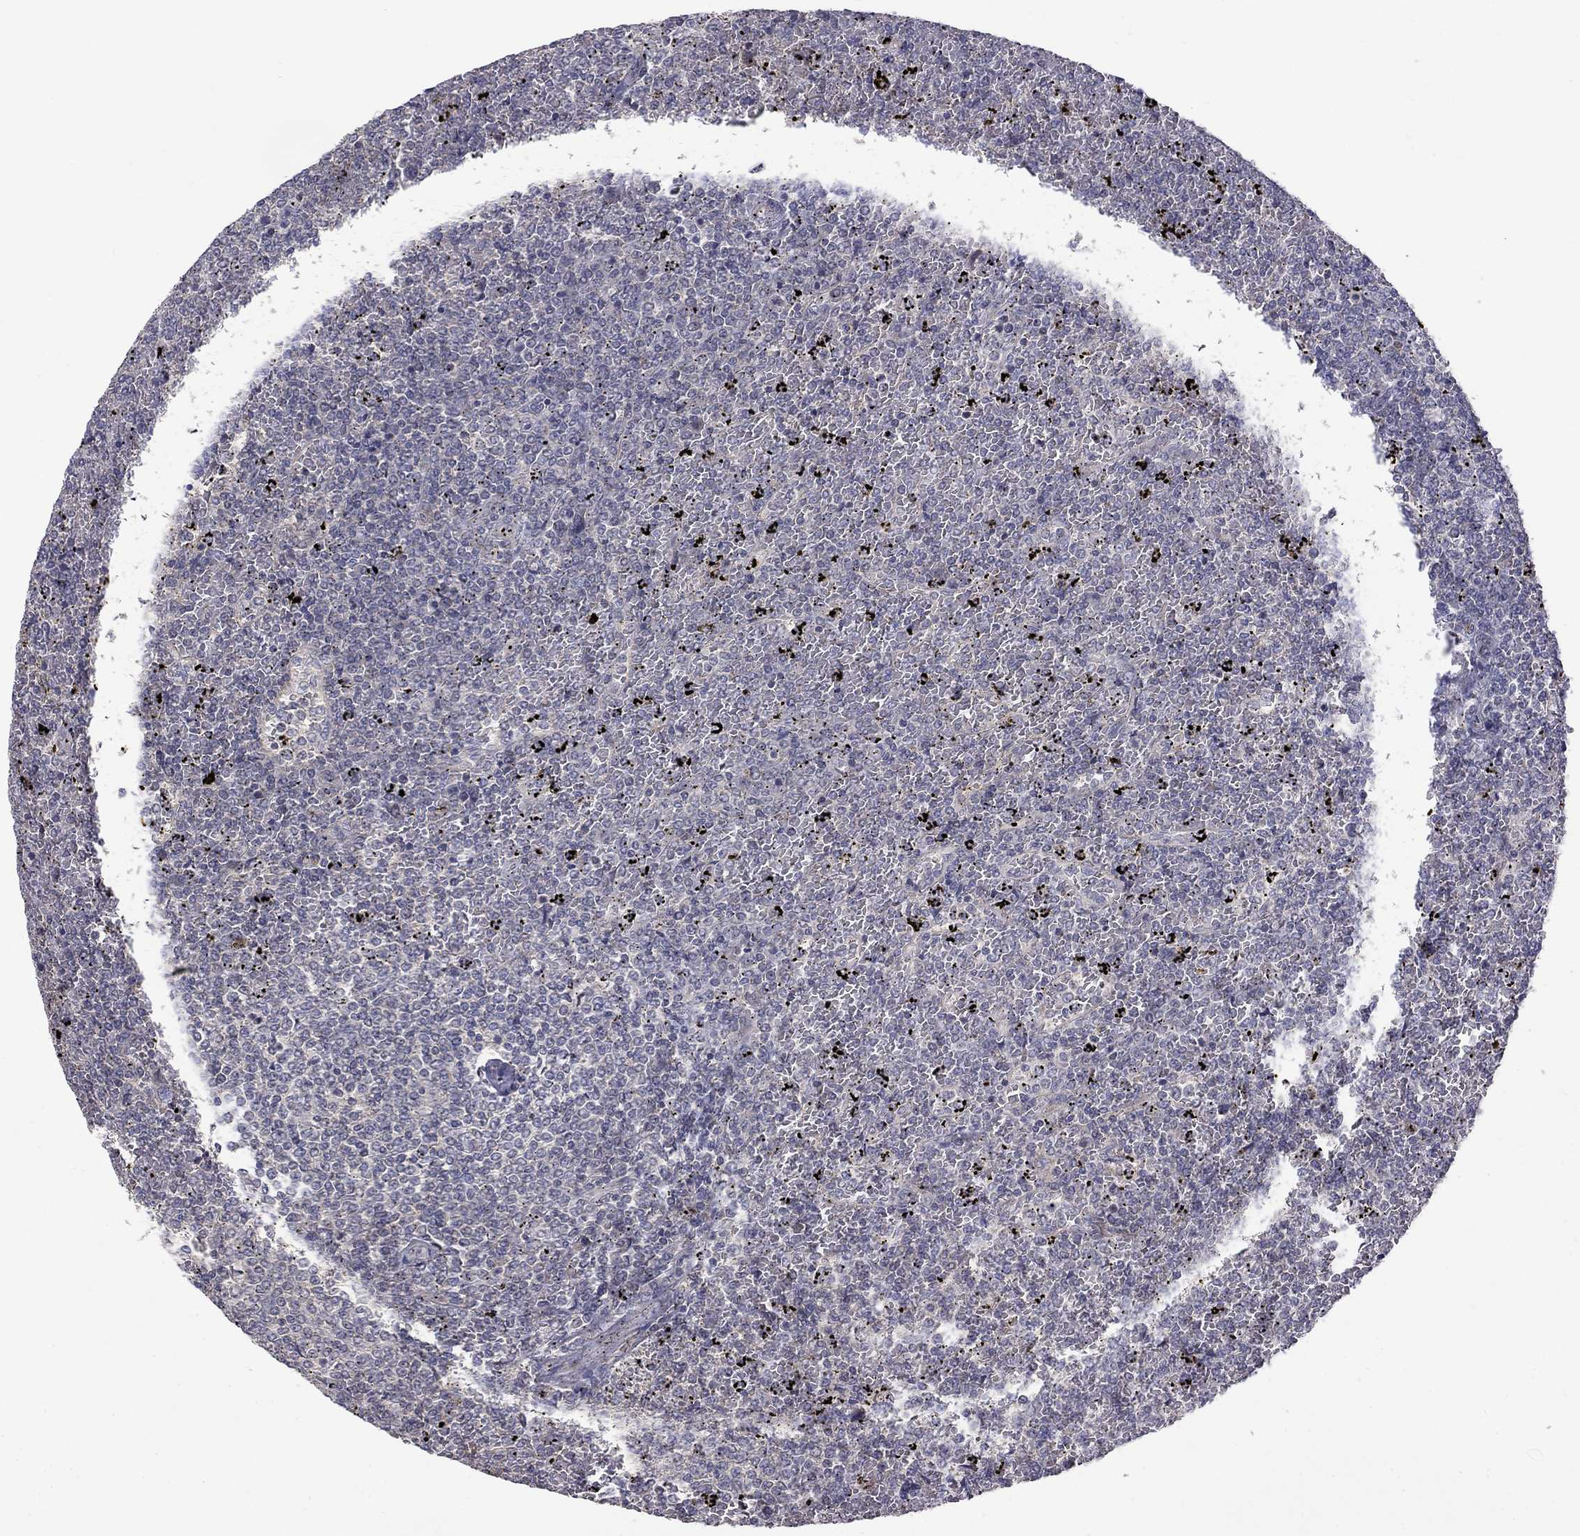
{"staining": {"intensity": "negative", "quantity": "none", "location": "none"}, "tissue": "lymphoma", "cell_type": "Tumor cells", "image_type": "cancer", "snomed": [{"axis": "morphology", "description": "Malignant lymphoma, non-Hodgkin's type, Low grade"}, {"axis": "topography", "description": "Spleen"}], "caption": "The histopathology image exhibits no staining of tumor cells in lymphoma.", "gene": "SLC39A14", "patient": {"sex": "female", "age": 77}}